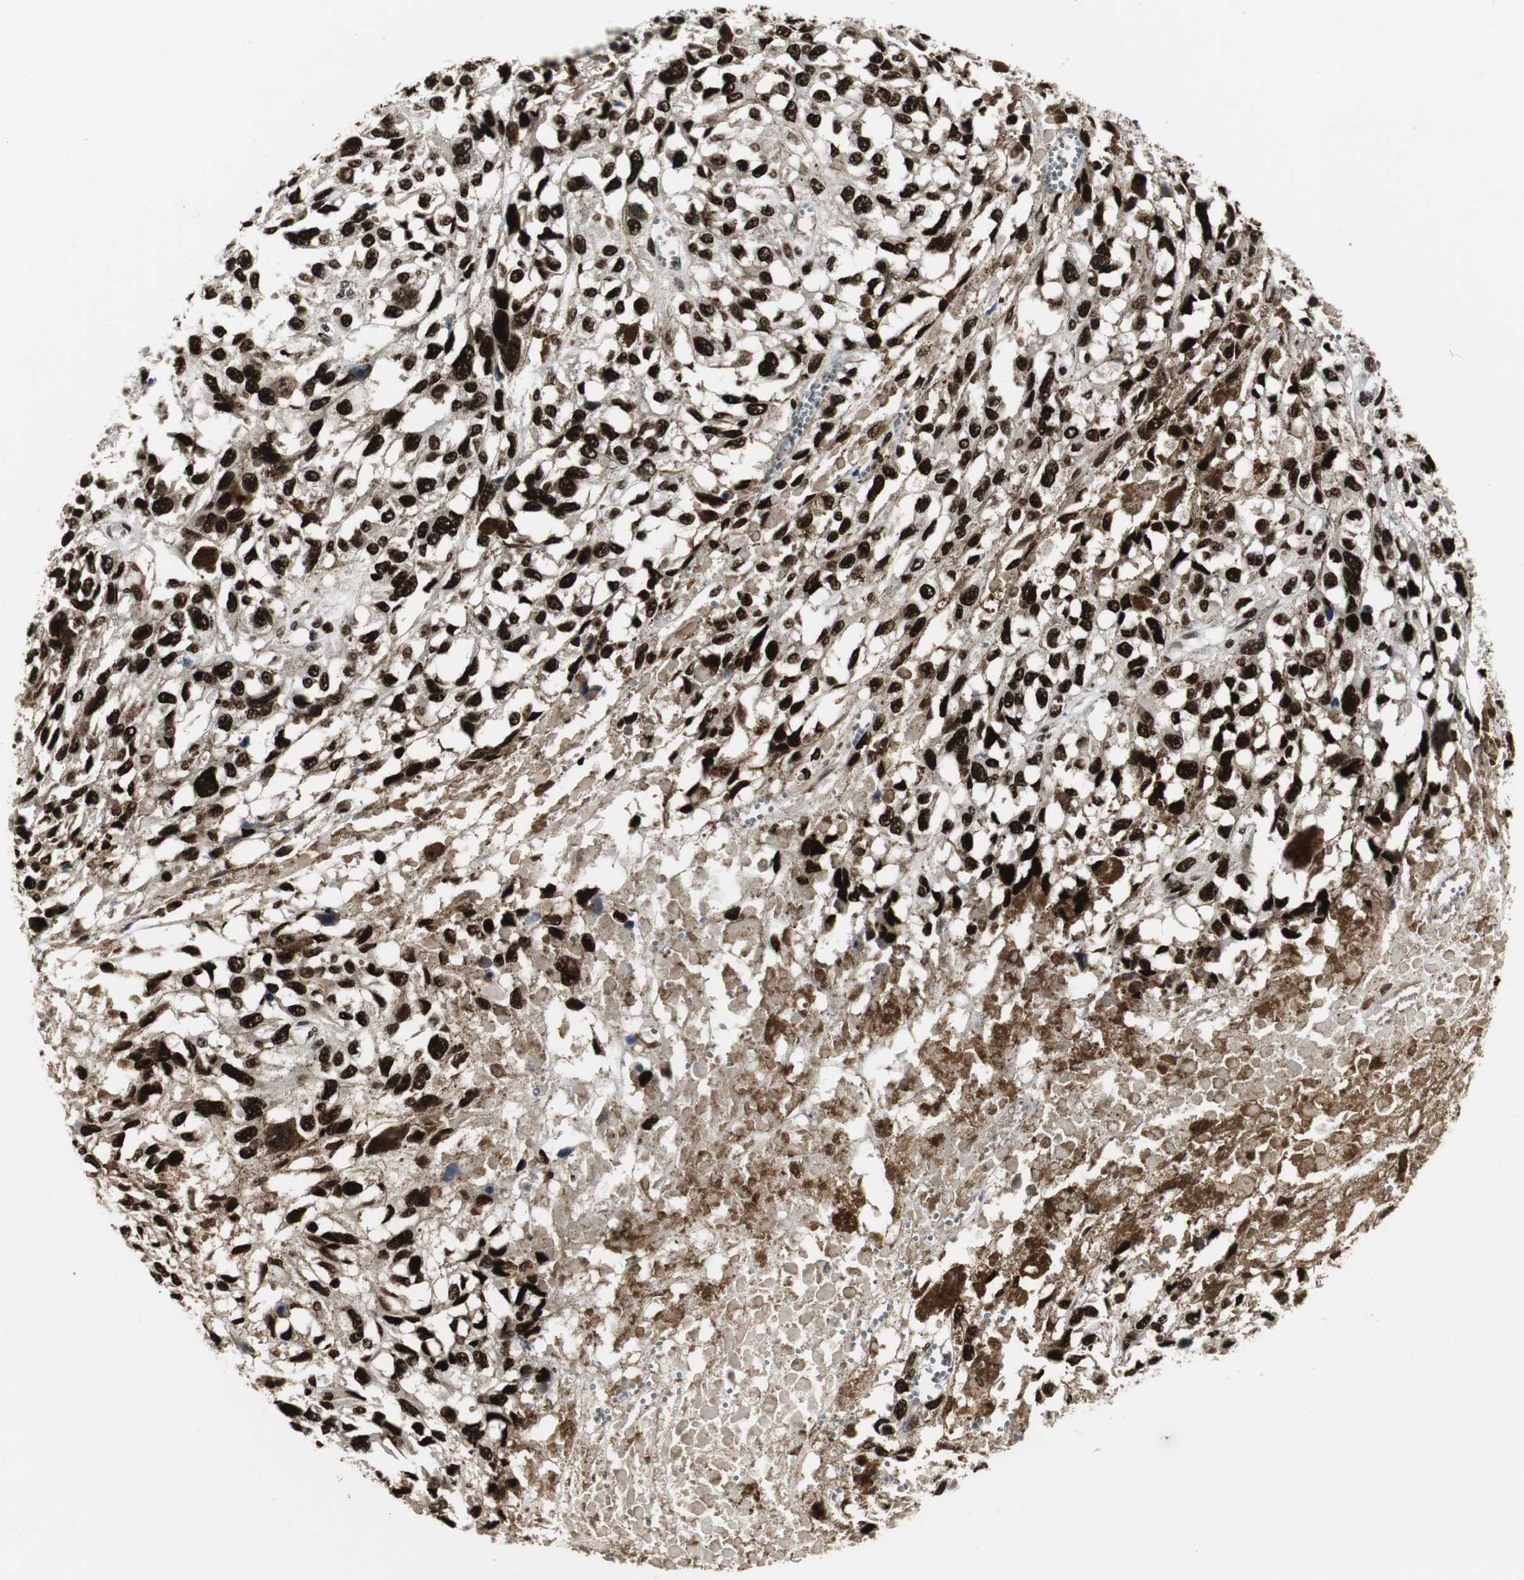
{"staining": {"intensity": "strong", "quantity": ">75%", "location": "nuclear"}, "tissue": "melanoma", "cell_type": "Tumor cells", "image_type": "cancer", "snomed": [{"axis": "morphology", "description": "Malignant melanoma, Metastatic site"}, {"axis": "topography", "description": "Lymph node"}], "caption": "This is an image of immunohistochemistry (IHC) staining of malignant melanoma (metastatic site), which shows strong positivity in the nuclear of tumor cells.", "gene": "TAF5", "patient": {"sex": "male", "age": 59}}